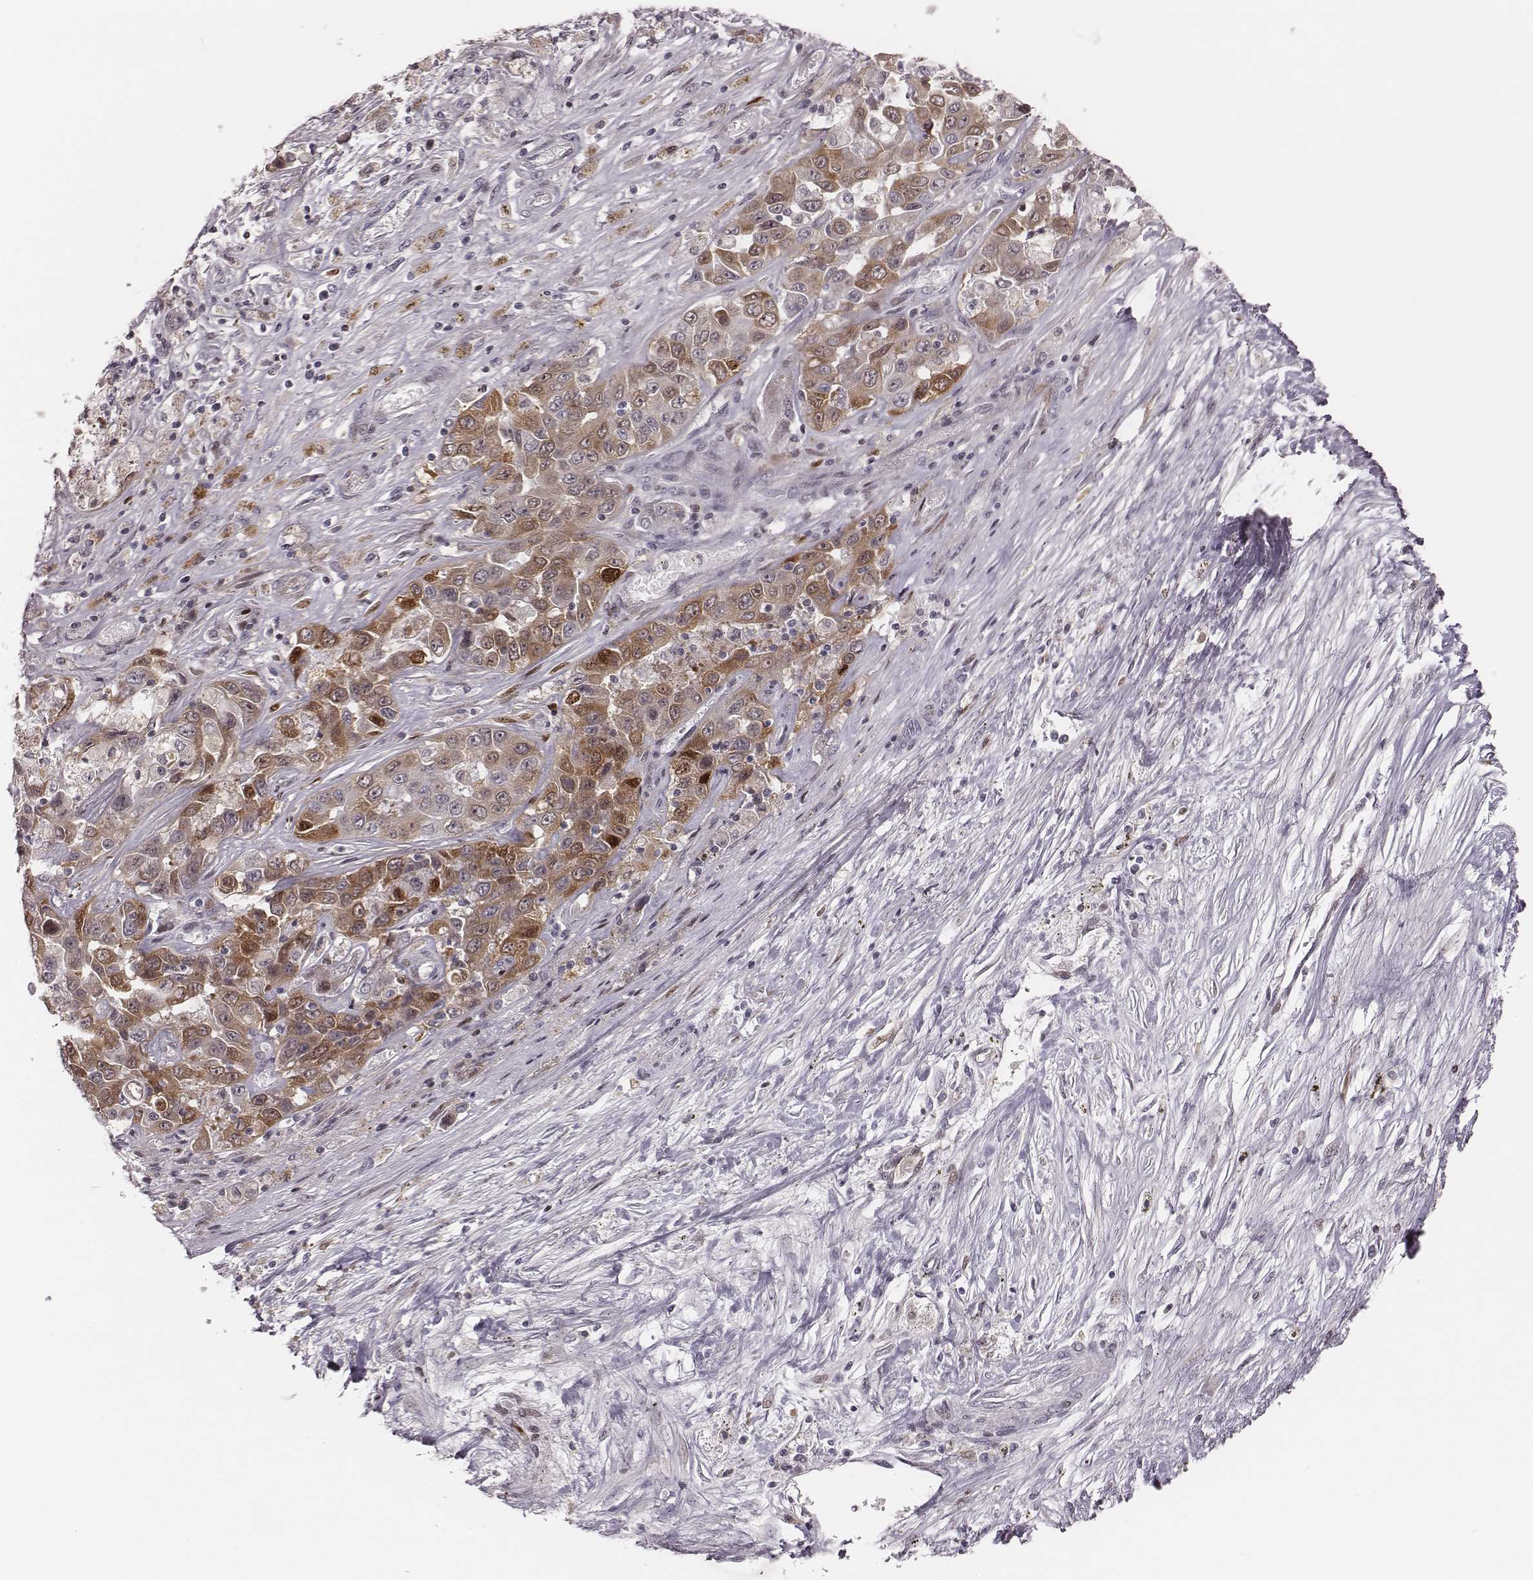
{"staining": {"intensity": "moderate", "quantity": "<25%", "location": "cytoplasmic/membranous,nuclear"}, "tissue": "liver cancer", "cell_type": "Tumor cells", "image_type": "cancer", "snomed": [{"axis": "morphology", "description": "Cholangiocarcinoma"}, {"axis": "topography", "description": "Liver"}], "caption": "High-magnification brightfield microscopy of liver cancer (cholangiocarcinoma) stained with DAB (brown) and counterstained with hematoxylin (blue). tumor cells exhibit moderate cytoplasmic/membranous and nuclear expression is appreciated in about<25% of cells. The protein of interest is shown in brown color, while the nuclei are stained blue.", "gene": "NDC1", "patient": {"sex": "female", "age": 52}}